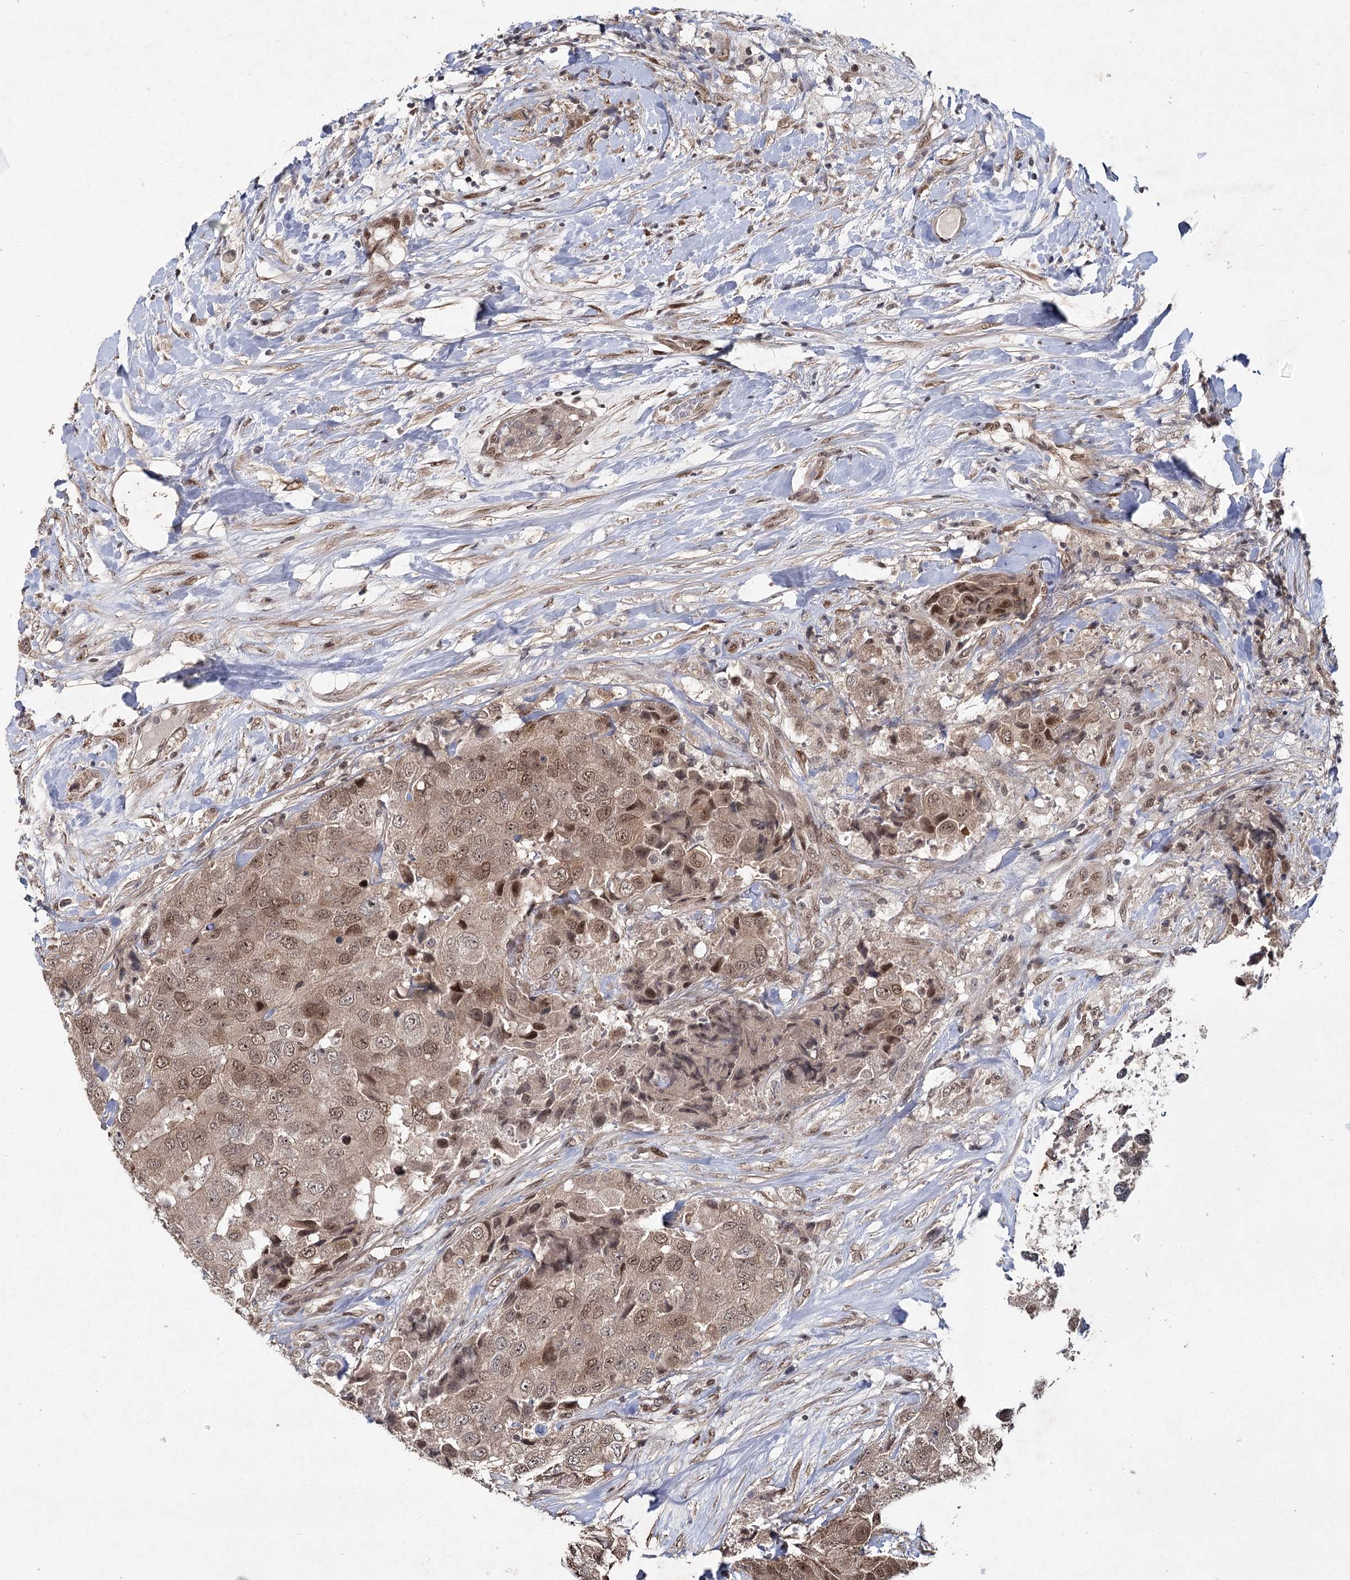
{"staining": {"intensity": "moderate", "quantity": ">75%", "location": "nuclear"}, "tissue": "breast cancer", "cell_type": "Tumor cells", "image_type": "cancer", "snomed": [{"axis": "morphology", "description": "Duct carcinoma"}, {"axis": "topography", "description": "Breast"}], "caption": "Protein expression analysis of human breast cancer reveals moderate nuclear positivity in about >75% of tumor cells.", "gene": "DCUN1D4", "patient": {"sex": "female", "age": 62}}